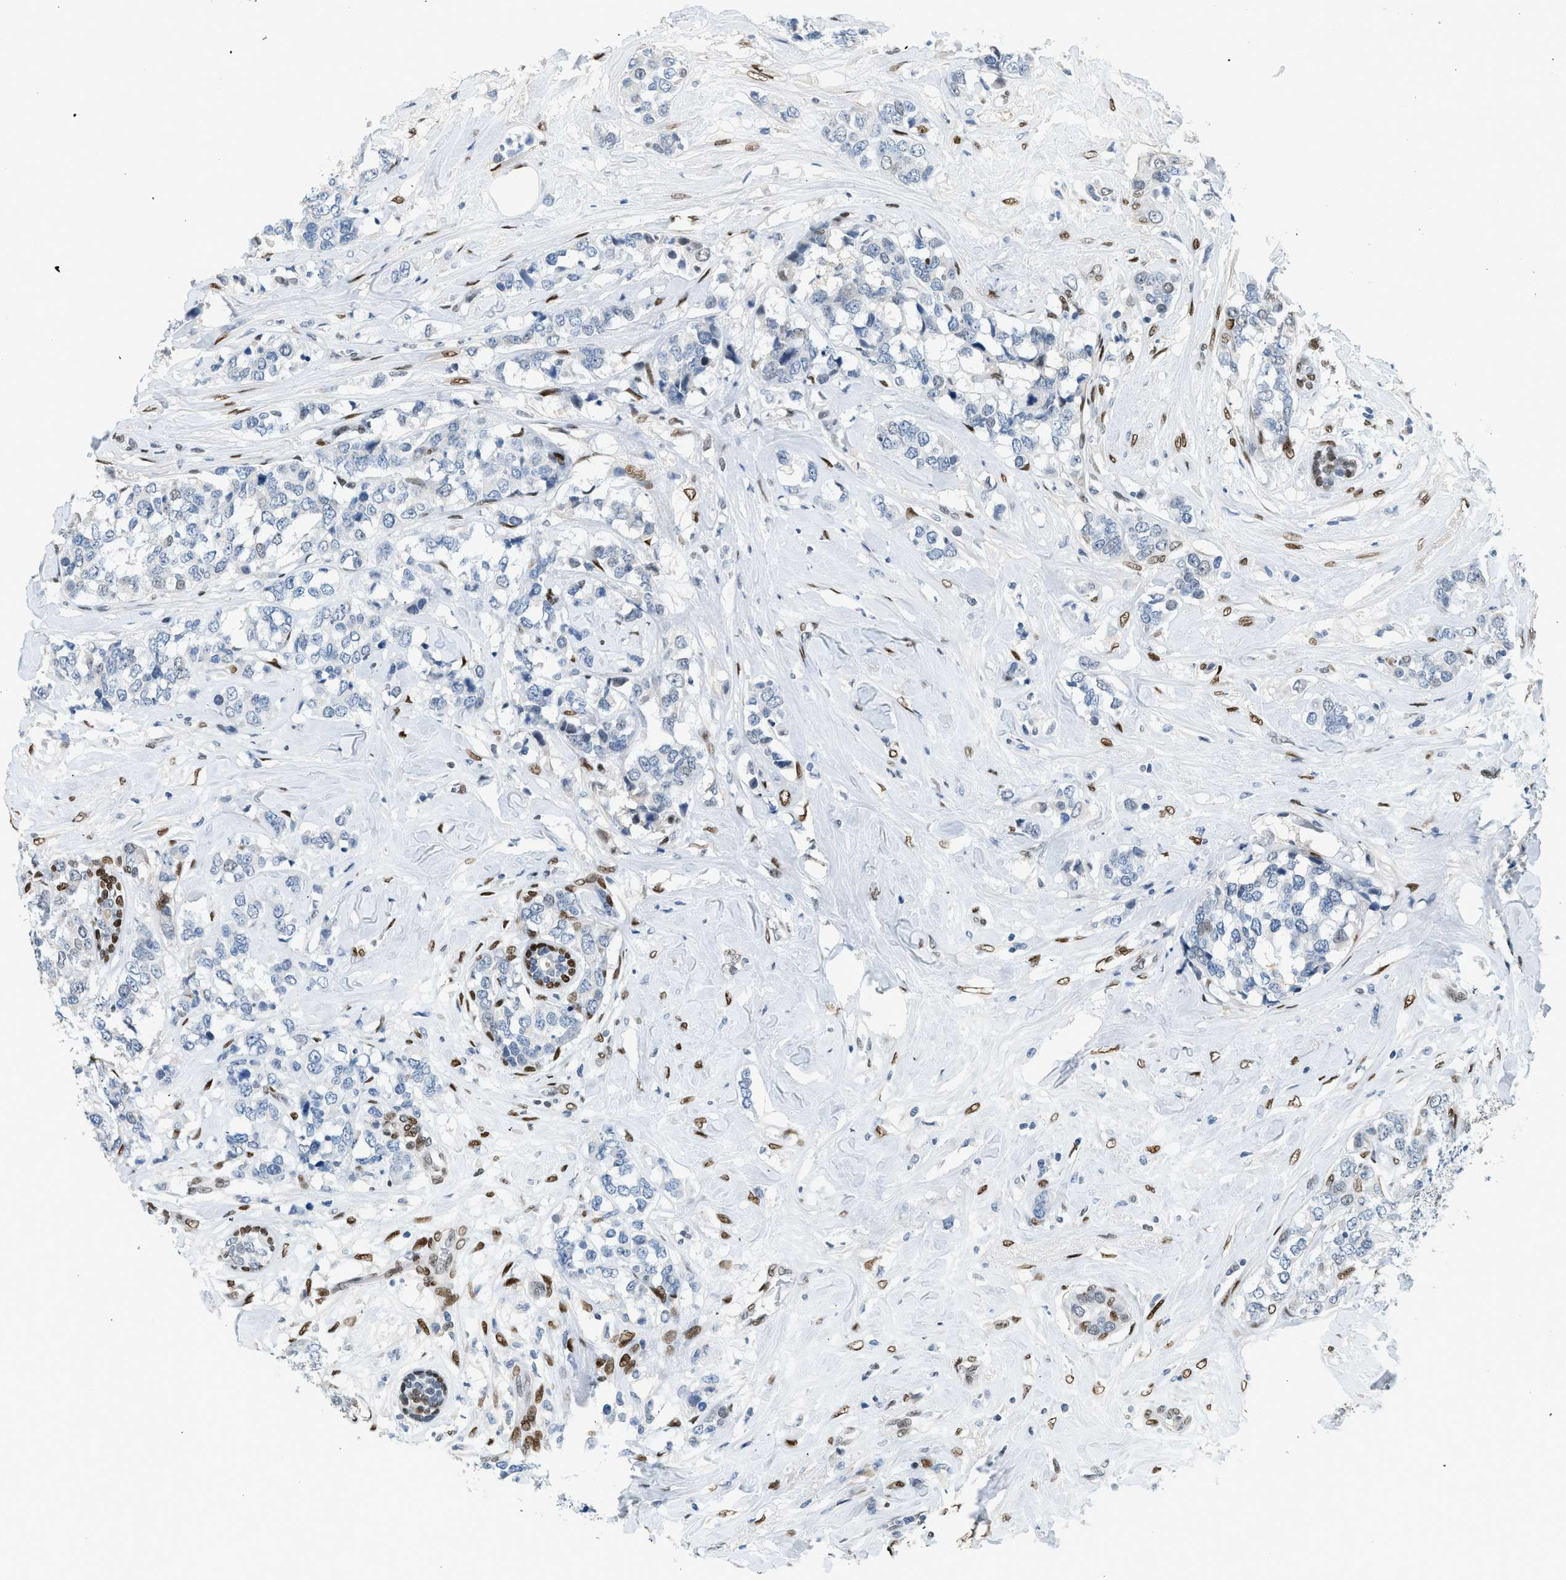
{"staining": {"intensity": "negative", "quantity": "none", "location": "none"}, "tissue": "breast cancer", "cell_type": "Tumor cells", "image_type": "cancer", "snomed": [{"axis": "morphology", "description": "Lobular carcinoma"}, {"axis": "topography", "description": "Breast"}], "caption": "An immunohistochemistry (IHC) micrograph of breast cancer (lobular carcinoma) is shown. There is no staining in tumor cells of breast cancer (lobular carcinoma).", "gene": "ZBTB20", "patient": {"sex": "female", "age": 59}}